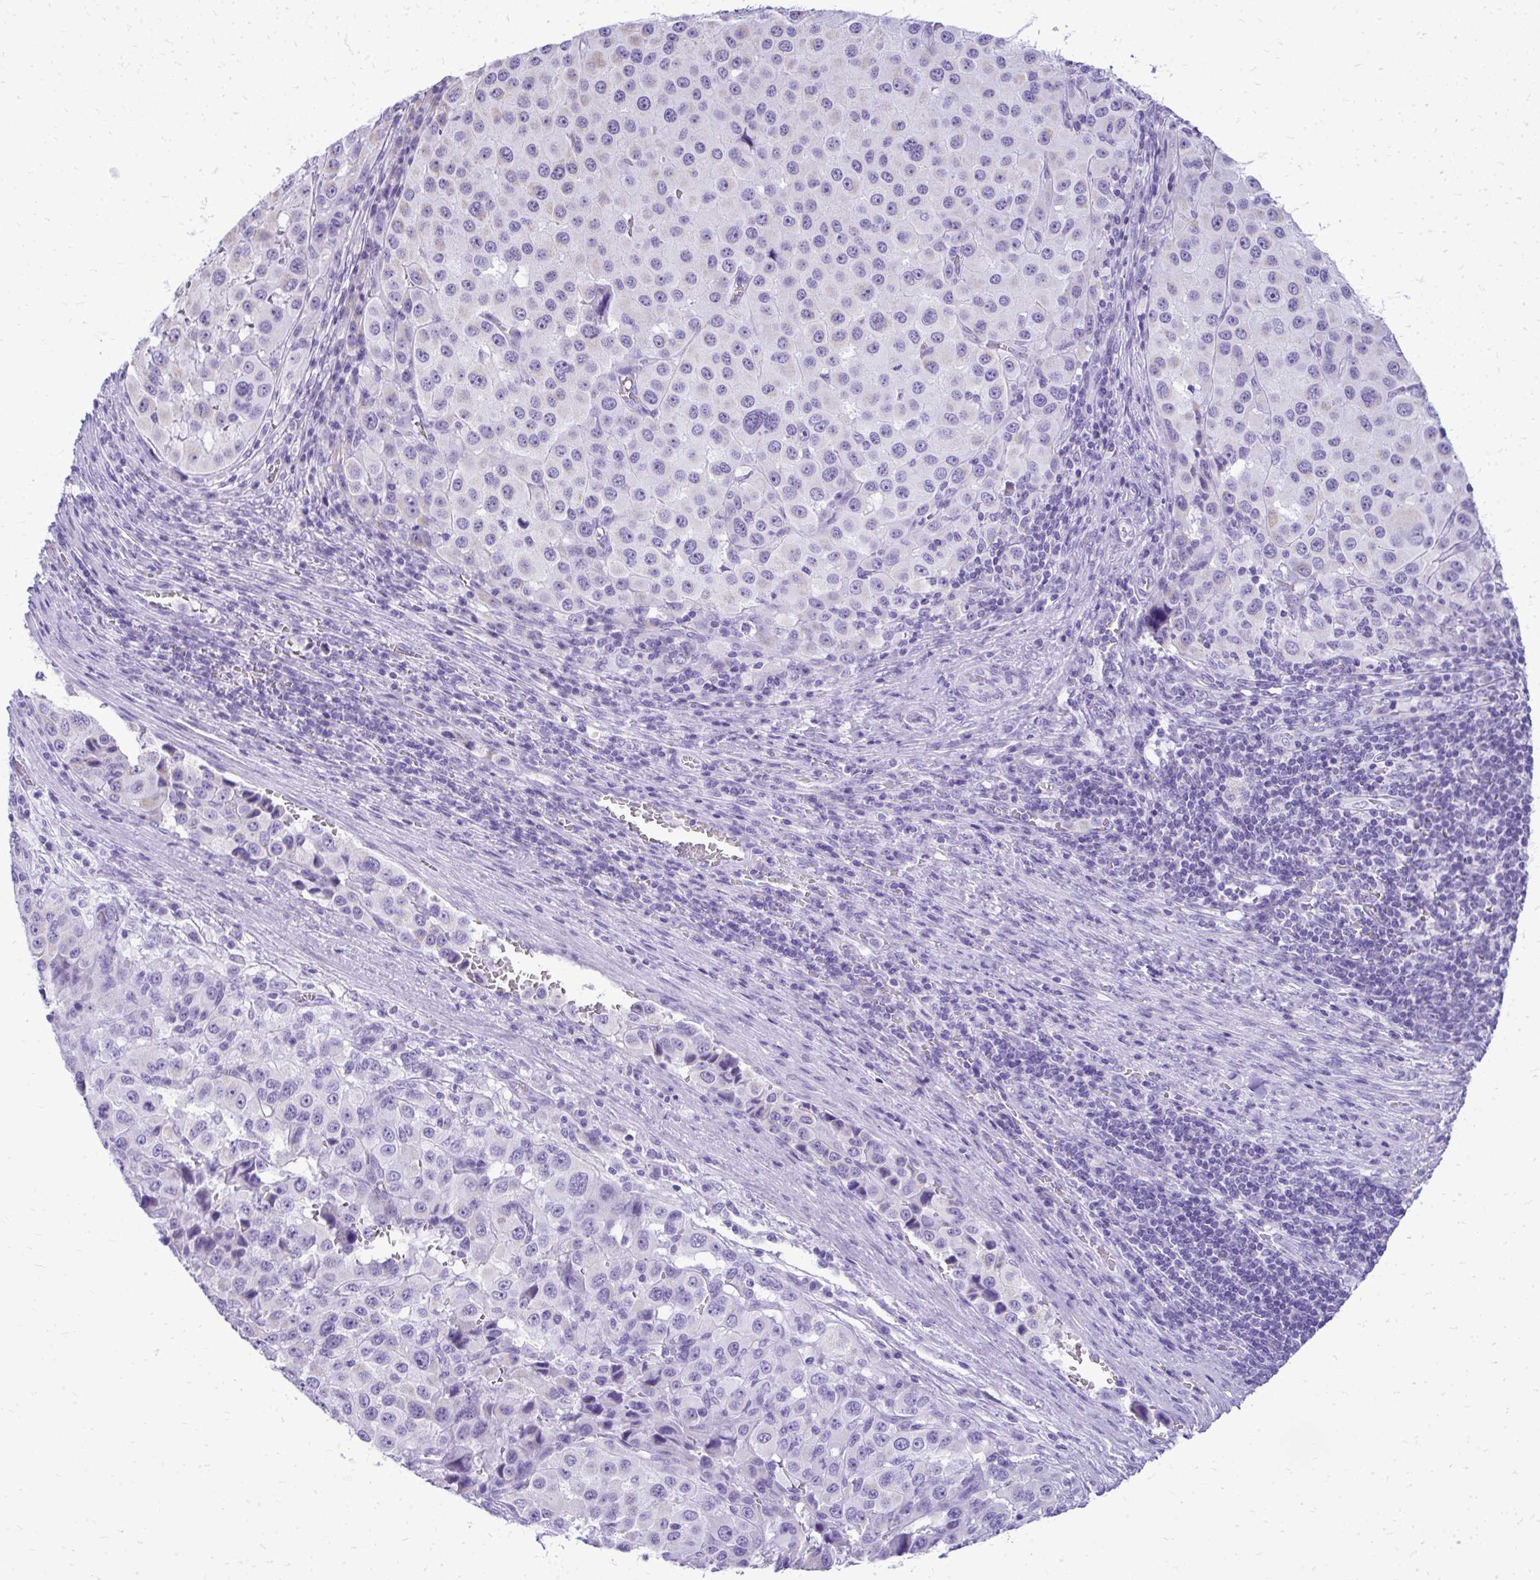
{"staining": {"intensity": "negative", "quantity": "none", "location": "none"}, "tissue": "melanoma", "cell_type": "Tumor cells", "image_type": "cancer", "snomed": [{"axis": "morphology", "description": "Malignant melanoma, Metastatic site"}, {"axis": "topography", "description": "Lymph node"}], "caption": "The histopathology image demonstrates no staining of tumor cells in malignant melanoma (metastatic site).", "gene": "RALYL", "patient": {"sex": "female", "age": 65}}